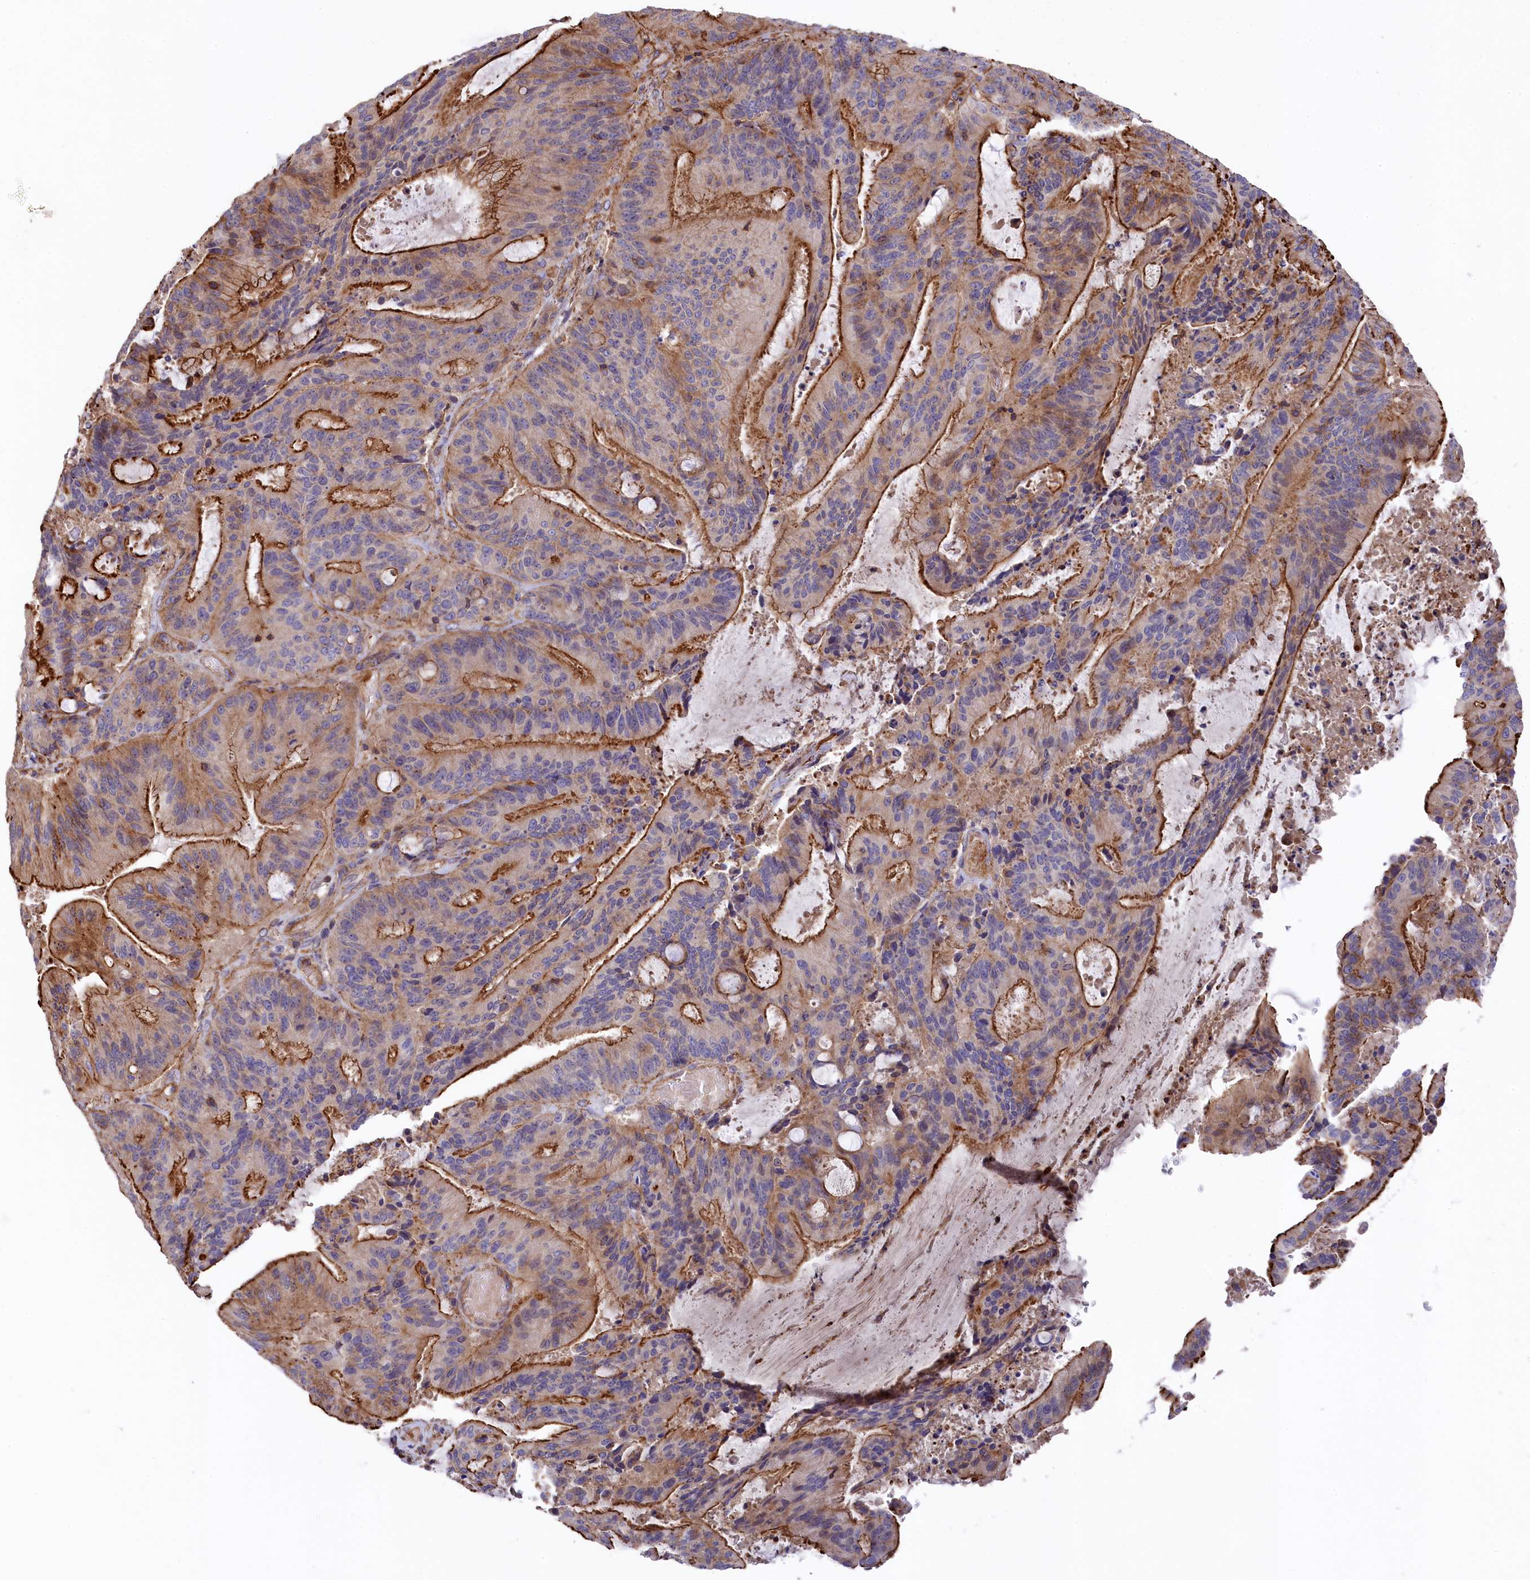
{"staining": {"intensity": "moderate", "quantity": ">75%", "location": "cytoplasmic/membranous"}, "tissue": "liver cancer", "cell_type": "Tumor cells", "image_type": "cancer", "snomed": [{"axis": "morphology", "description": "Normal tissue, NOS"}, {"axis": "morphology", "description": "Cholangiocarcinoma"}, {"axis": "topography", "description": "Liver"}, {"axis": "topography", "description": "Peripheral nerve tissue"}], "caption": "Tumor cells display medium levels of moderate cytoplasmic/membranous positivity in approximately >75% of cells in human liver cancer.", "gene": "RAPSN", "patient": {"sex": "female", "age": 73}}